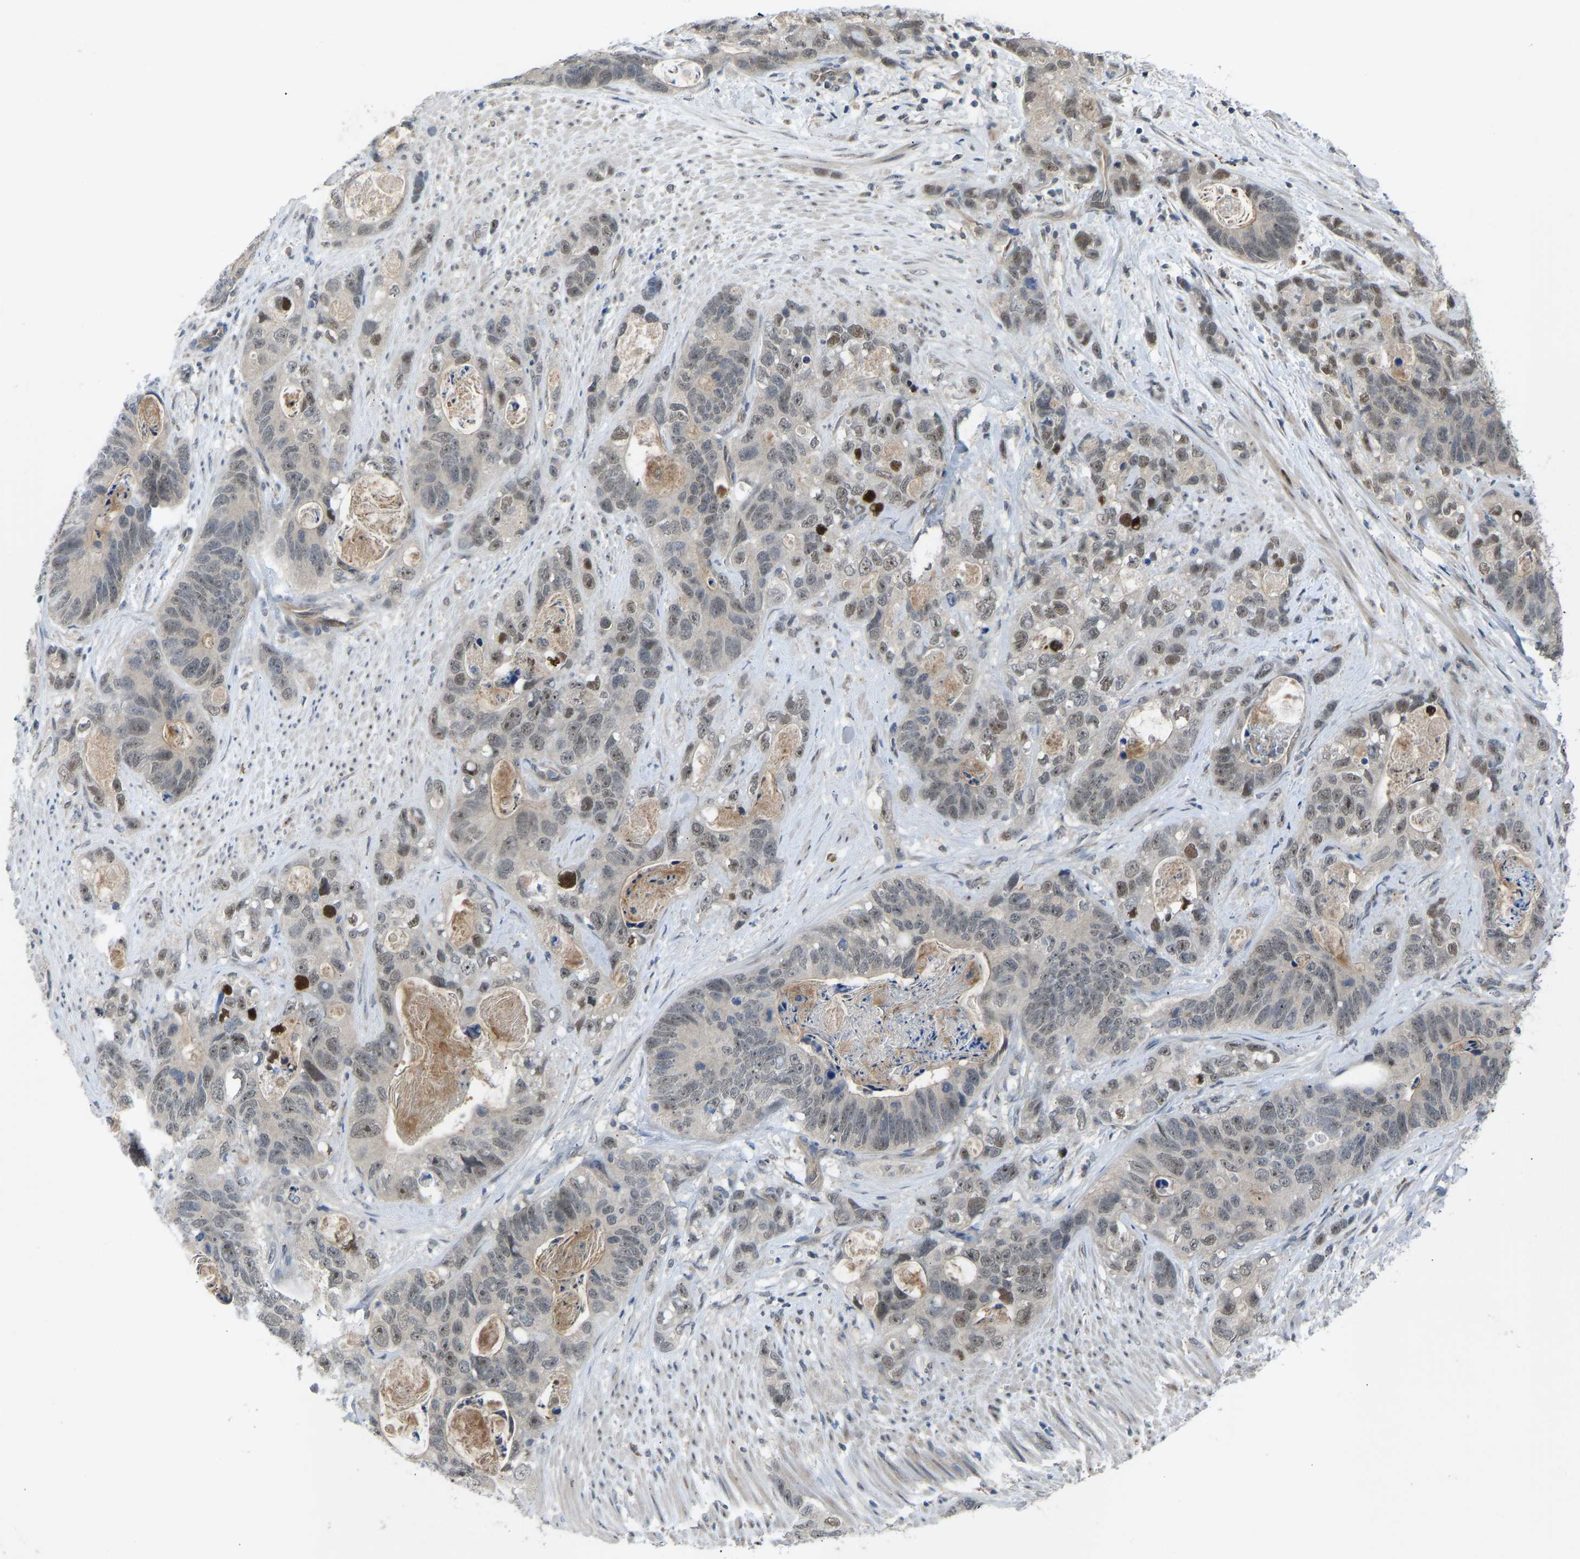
{"staining": {"intensity": "weak", "quantity": "25%-75%", "location": "nuclear"}, "tissue": "stomach cancer", "cell_type": "Tumor cells", "image_type": "cancer", "snomed": [{"axis": "morphology", "description": "Normal tissue, NOS"}, {"axis": "morphology", "description": "Adenocarcinoma, NOS"}, {"axis": "topography", "description": "Stomach"}], "caption": "A histopathology image showing weak nuclear positivity in approximately 25%-75% of tumor cells in adenocarcinoma (stomach), as visualized by brown immunohistochemical staining.", "gene": "ZNF251", "patient": {"sex": "female", "age": 89}}